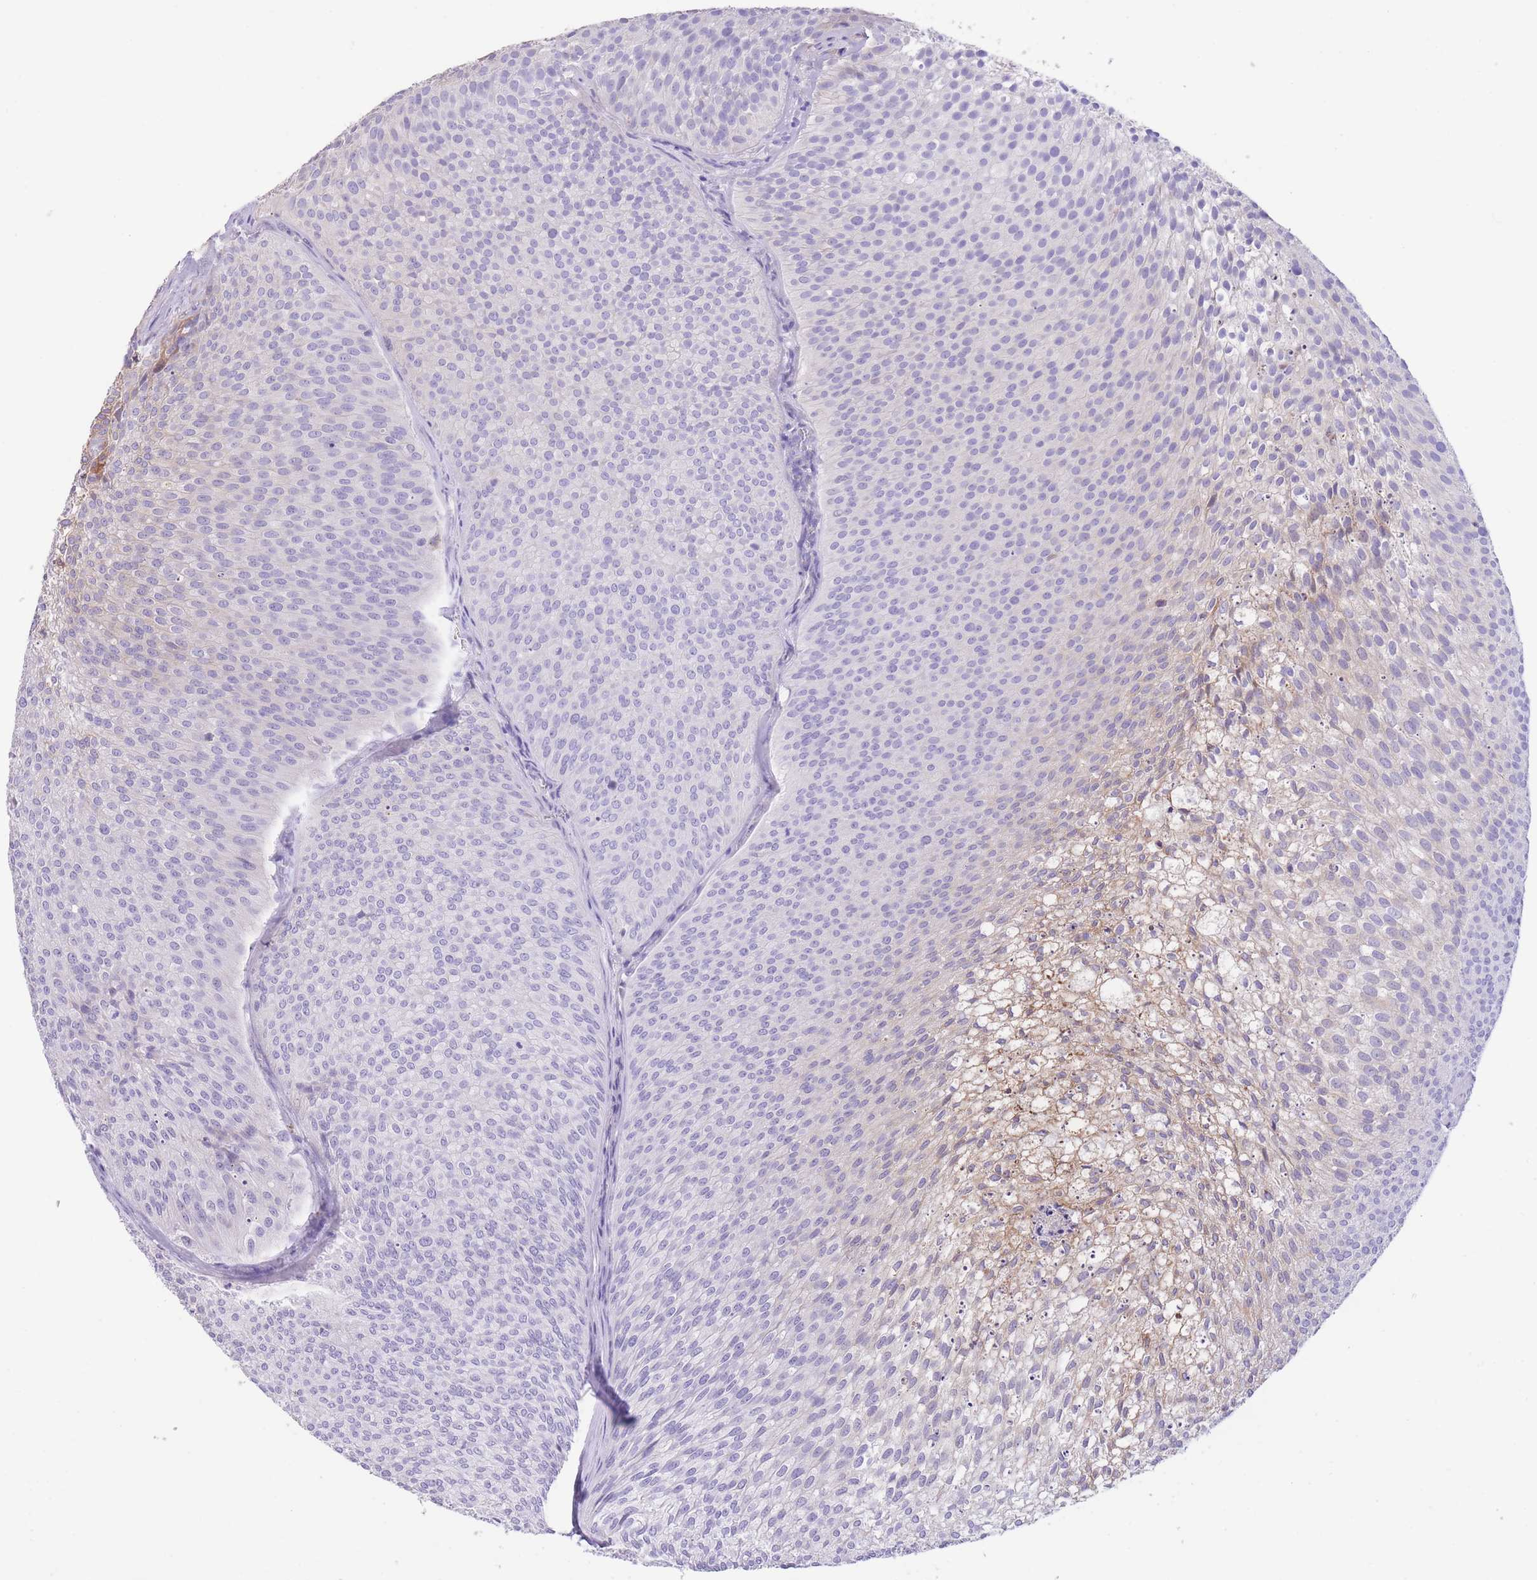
{"staining": {"intensity": "negative", "quantity": "none", "location": "none"}, "tissue": "urothelial cancer", "cell_type": "Tumor cells", "image_type": "cancer", "snomed": [{"axis": "morphology", "description": "Urothelial carcinoma, Low grade"}, {"axis": "topography", "description": "Urinary bladder"}], "caption": "High magnification brightfield microscopy of low-grade urothelial carcinoma stained with DAB (3,3'-diaminobenzidine) (brown) and counterstained with hematoxylin (blue): tumor cells show no significant staining.", "gene": "RAI2", "patient": {"sex": "male", "age": 91}}